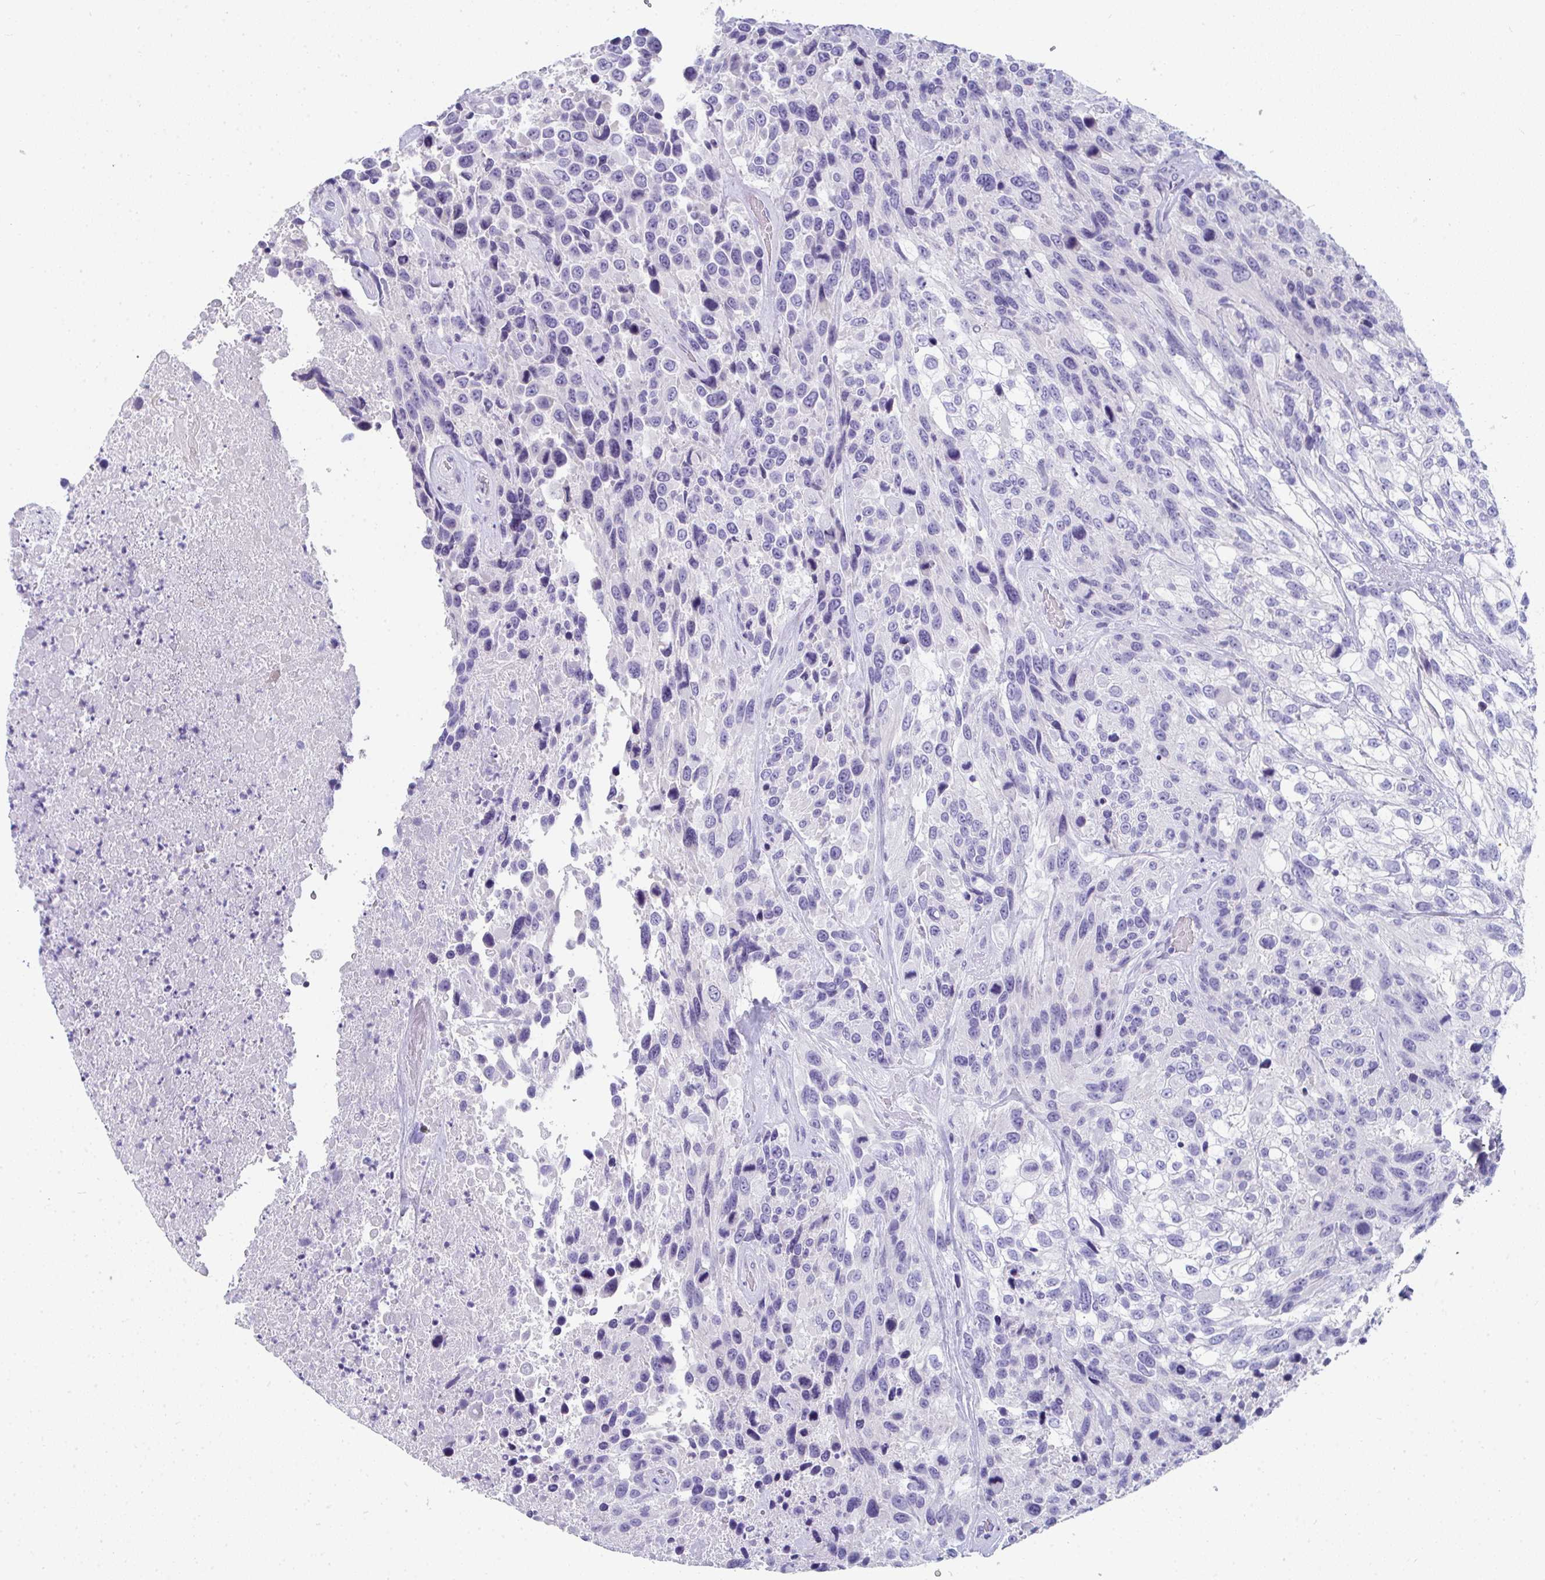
{"staining": {"intensity": "negative", "quantity": "none", "location": "none"}, "tissue": "urothelial cancer", "cell_type": "Tumor cells", "image_type": "cancer", "snomed": [{"axis": "morphology", "description": "Urothelial carcinoma, High grade"}, {"axis": "topography", "description": "Urinary bladder"}], "caption": "Immunohistochemistry (IHC) histopathology image of neoplastic tissue: human high-grade urothelial carcinoma stained with DAB (3,3'-diaminobenzidine) reveals no significant protein expression in tumor cells.", "gene": "TTC30B", "patient": {"sex": "female", "age": 70}}